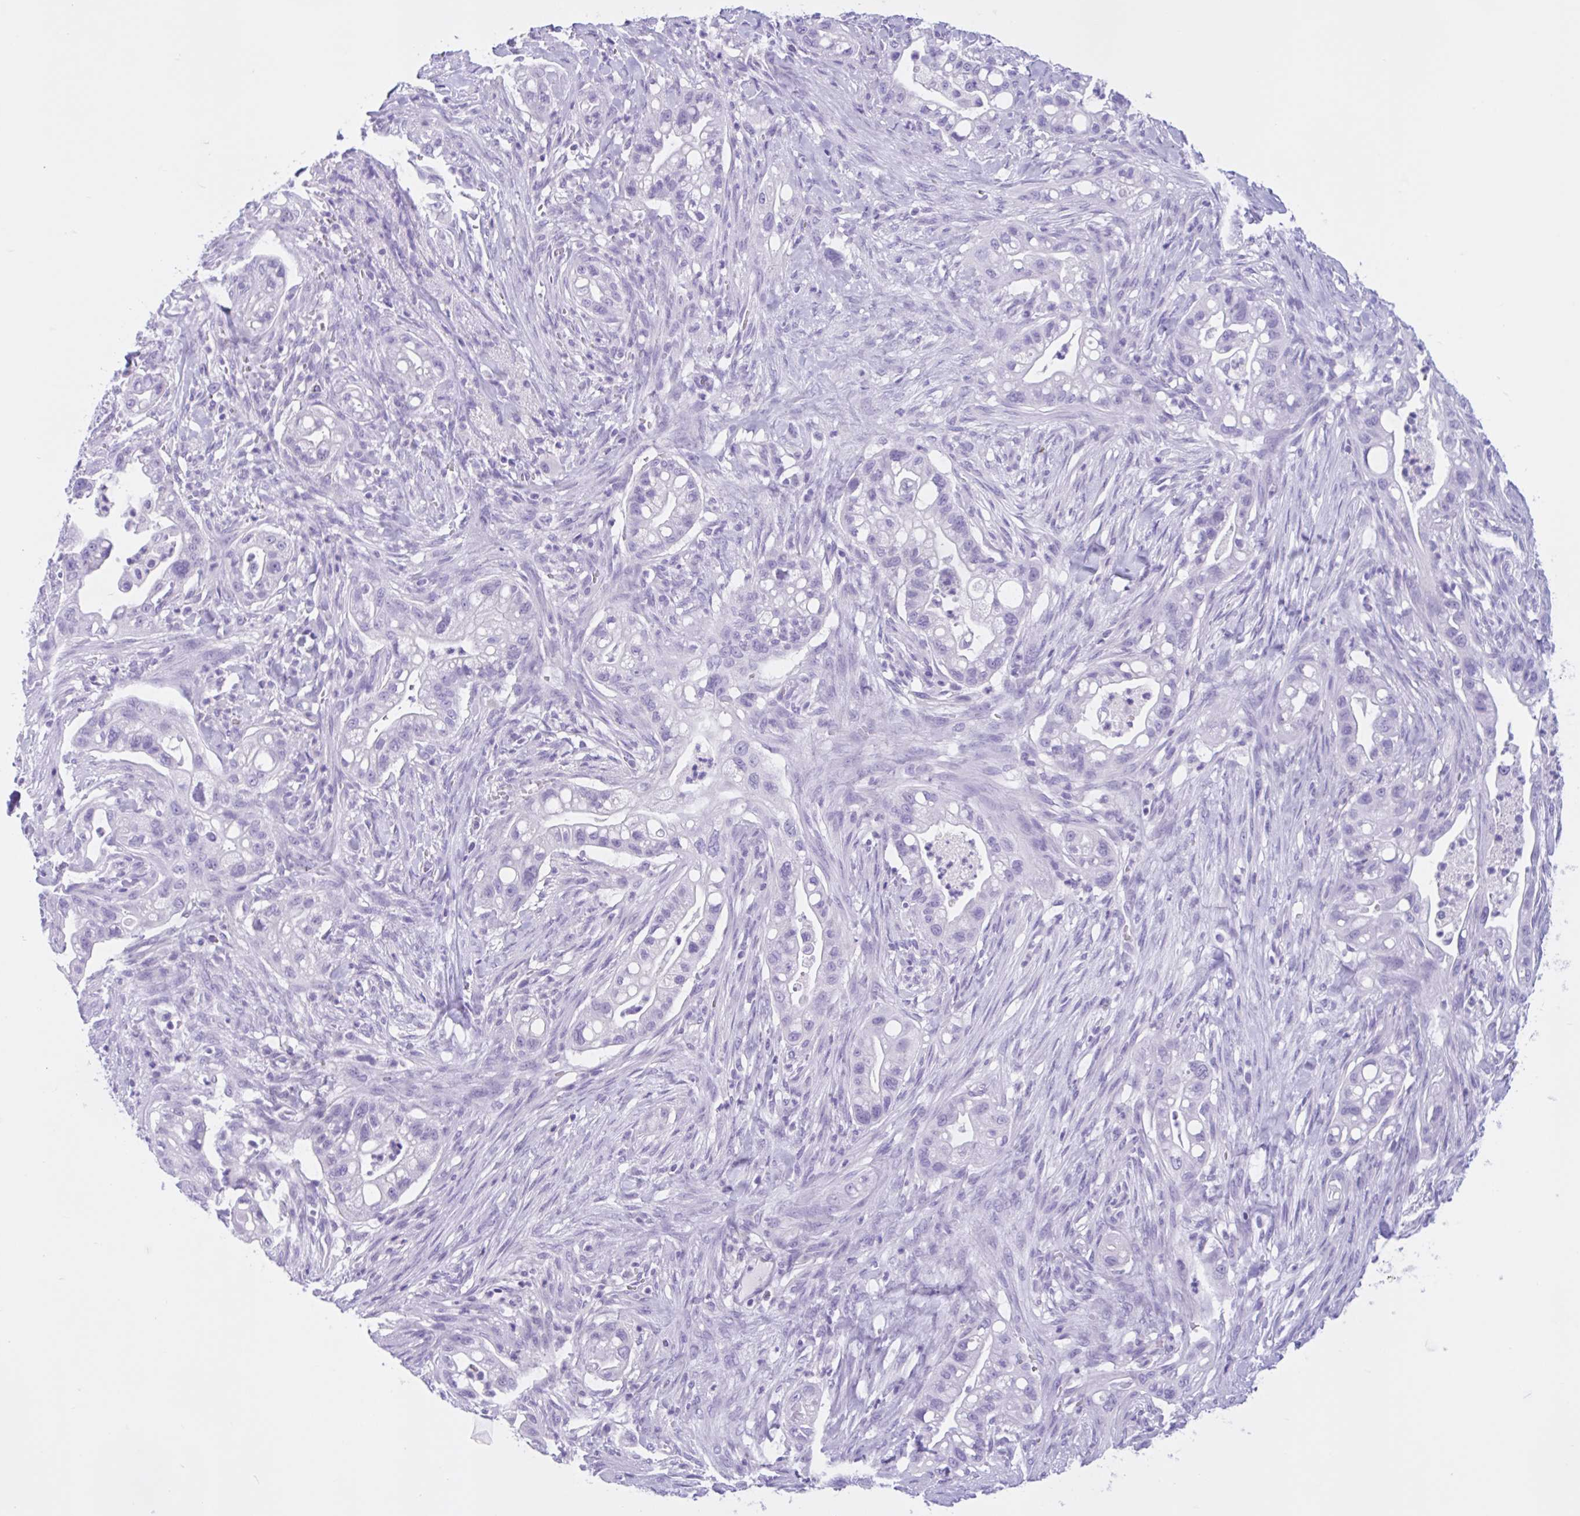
{"staining": {"intensity": "negative", "quantity": "none", "location": "none"}, "tissue": "pancreatic cancer", "cell_type": "Tumor cells", "image_type": "cancer", "snomed": [{"axis": "morphology", "description": "Adenocarcinoma, NOS"}, {"axis": "topography", "description": "Pancreas"}], "caption": "Photomicrograph shows no significant protein staining in tumor cells of adenocarcinoma (pancreatic).", "gene": "ZNF319", "patient": {"sex": "male", "age": 44}}